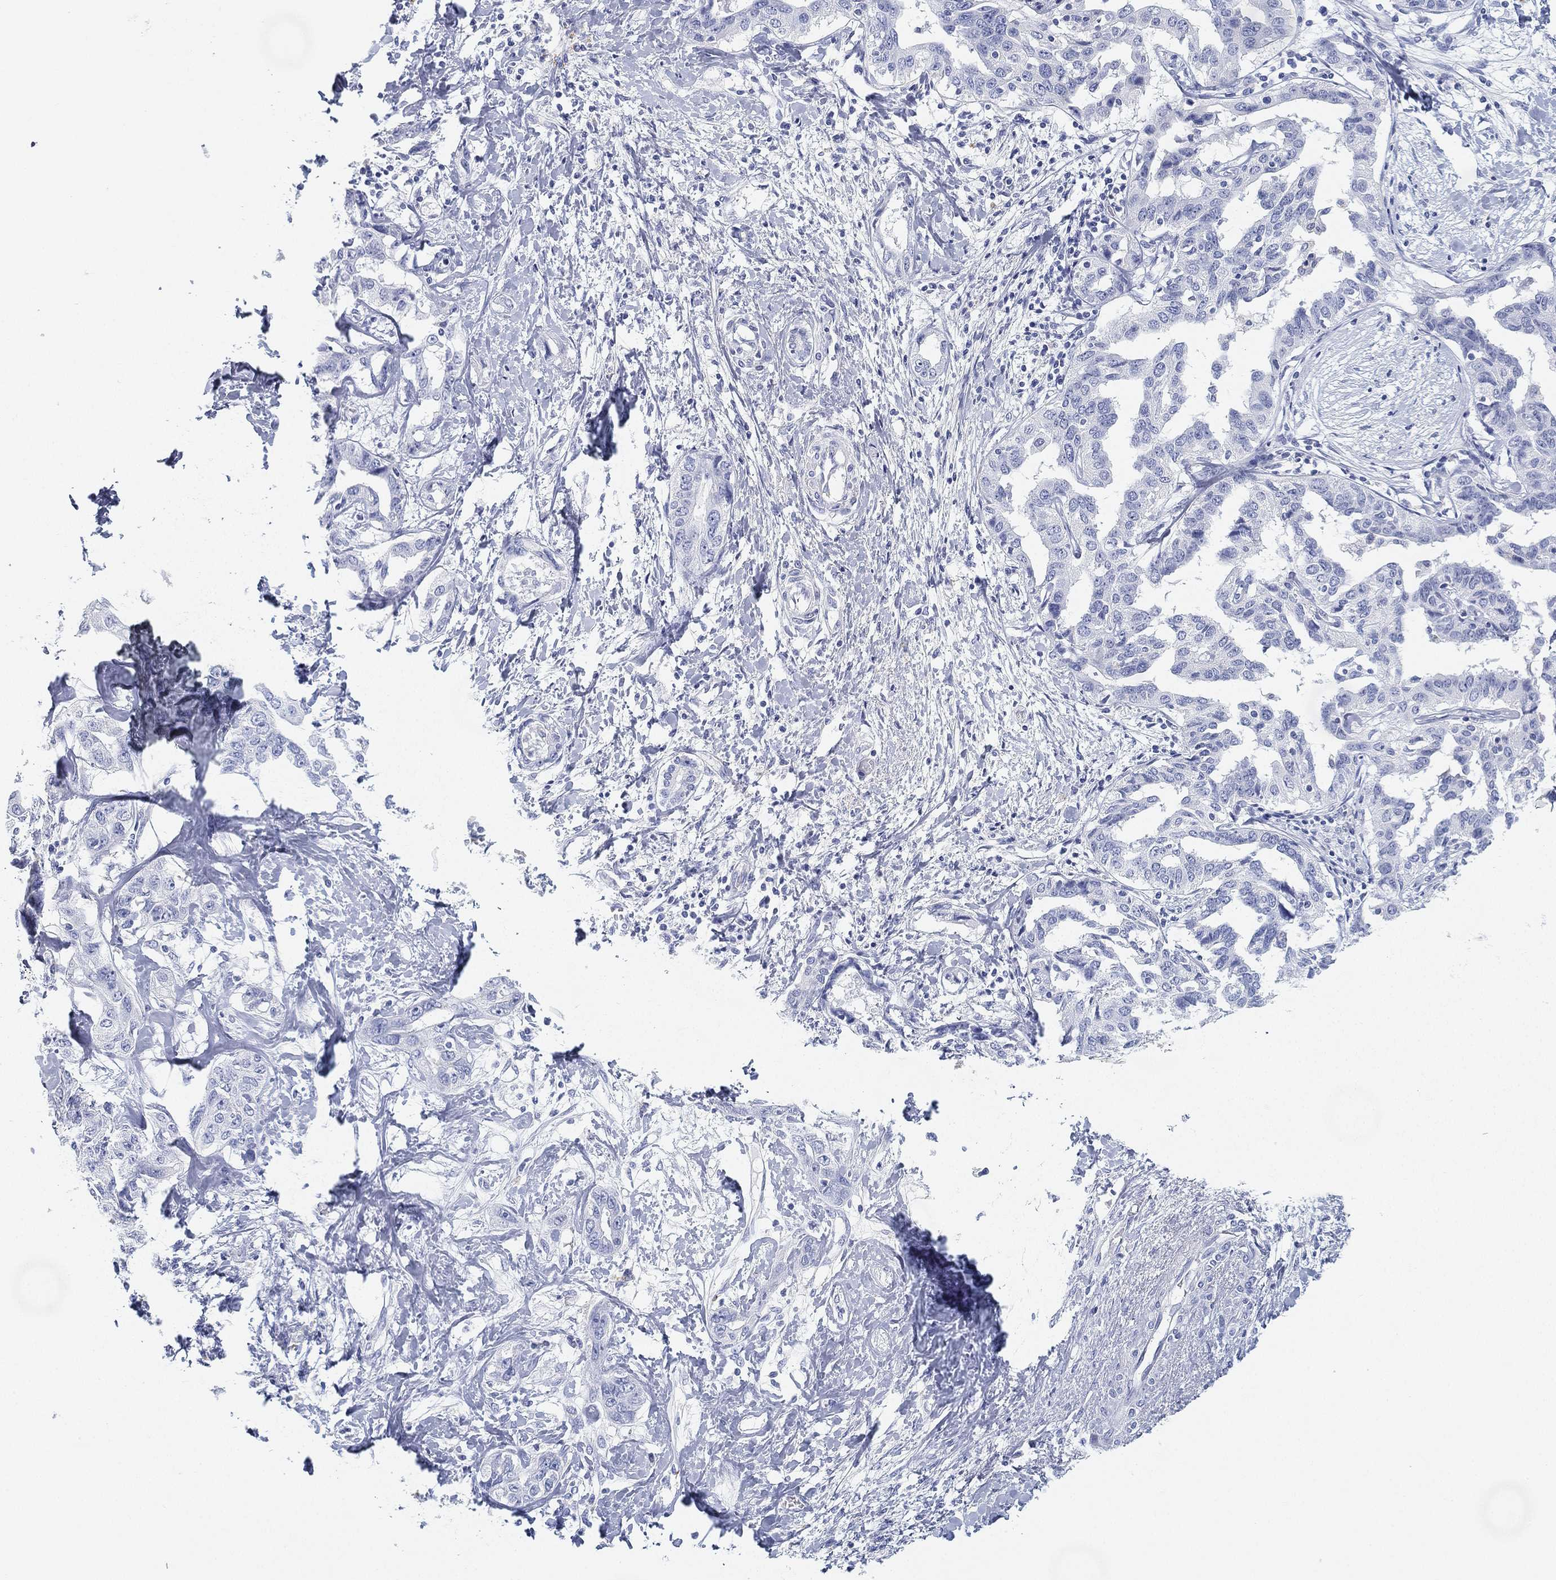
{"staining": {"intensity": "negative", "quantity": "none", "location": "none"}, "tissue": "liver cancer", "cell_type": "Tumor cells", "image_type": "cancer", "snomed": [{"axis": "morphology", "description": "Cholangiocarcinoma"}, {"axis": "topography", "description": "Liver"}], "caption": "Tumor cells show no significant expression in liver cholangiocarcinoma.", "gene": "GPR61", "patient": {"sex": "male", "age": 59}}